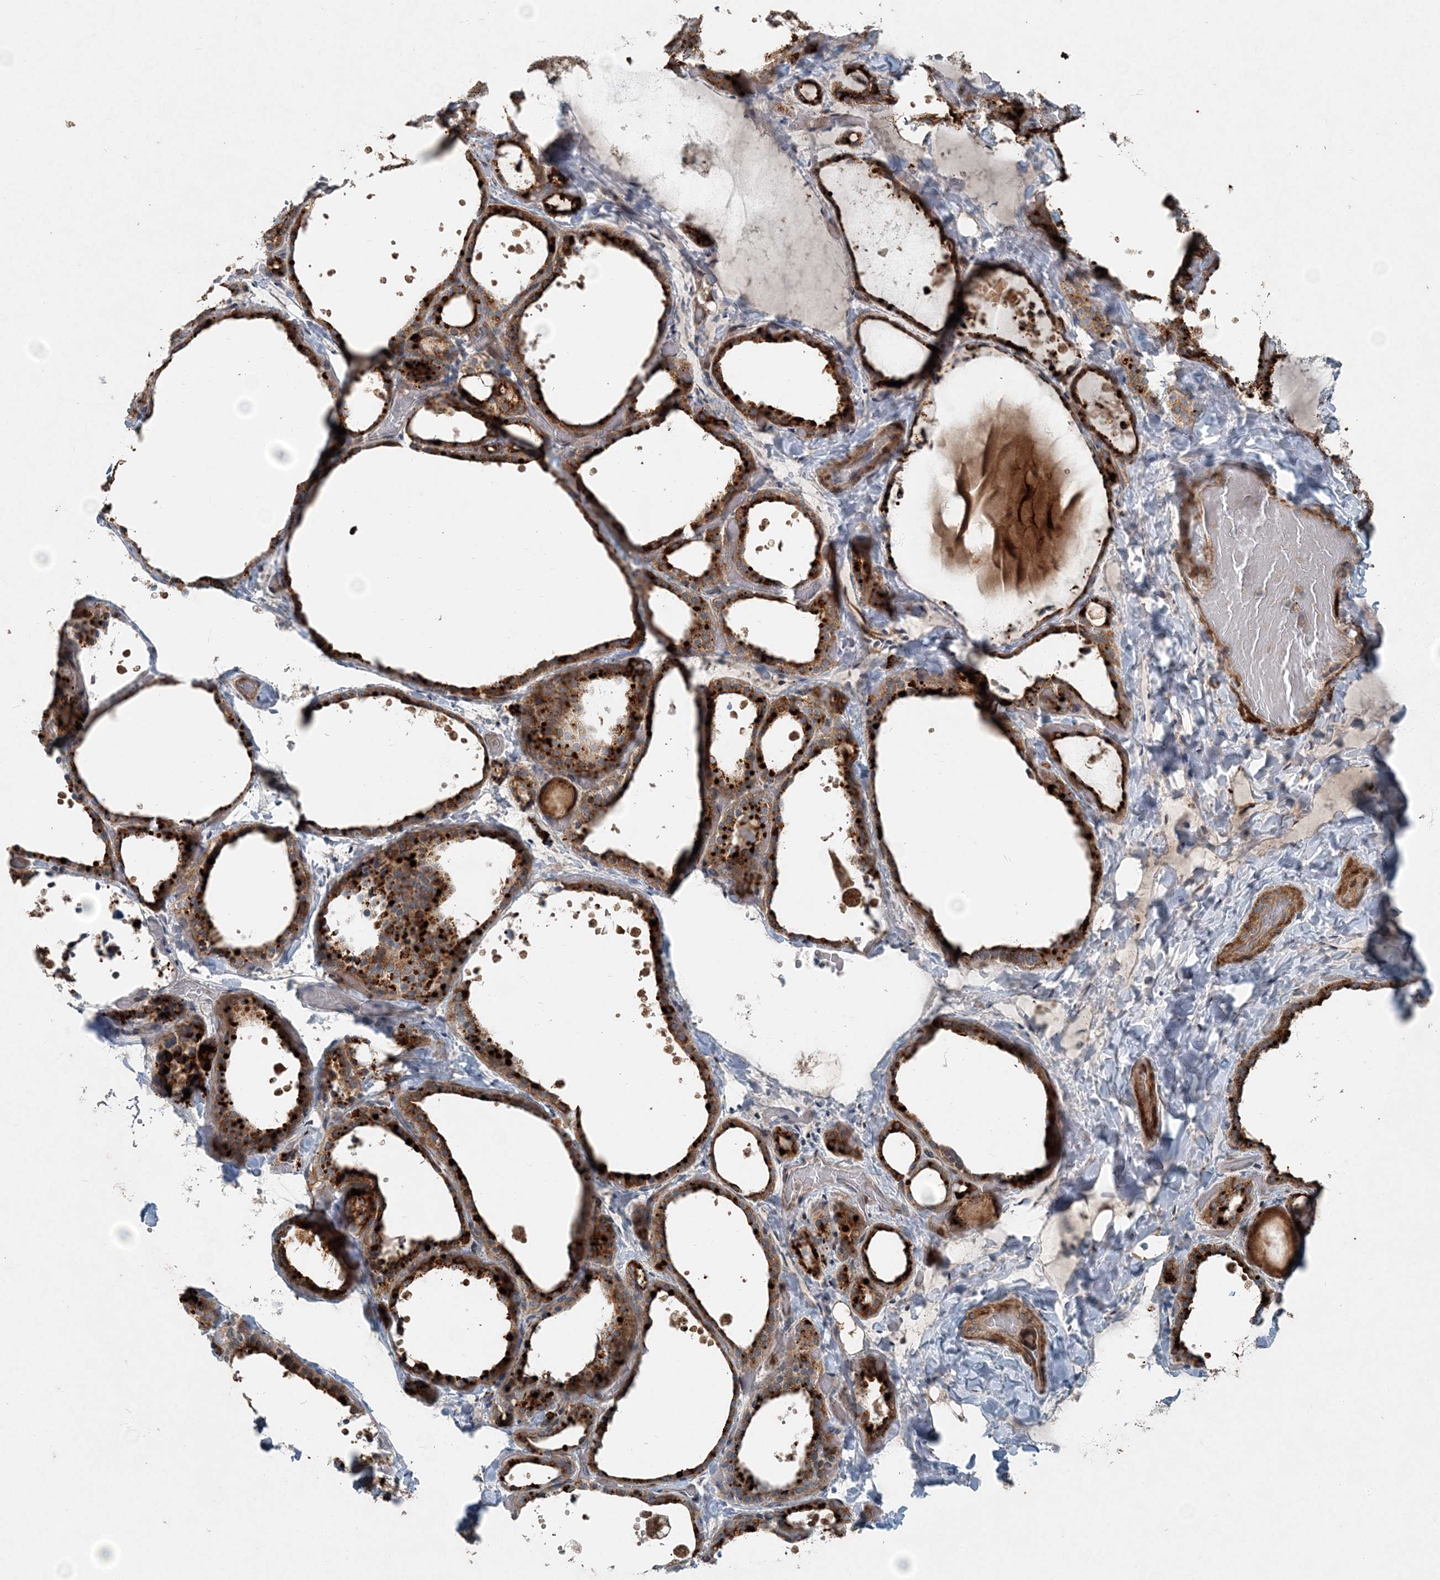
{"staining": {"intensity": "strong", "quantity": ">75%", "location": "cytoplasmic/membranous"}, "tissue": "thyroid gland", "cell_type": "Glandular cells", "image_type": "normal", "snomed": [{"axis": "morphology", "description": "Normal tissue, NOS"}, {"axis": "topography", "description": "Thyroid gland"}], "caption": "Thyroid gland stained for a protein (brown) shows strong cytoplasmic/membranous positive positivity in approximately >75% of glandular cells.", "gene": "INTU", "patient": {"sex": "female", "age": 44}}